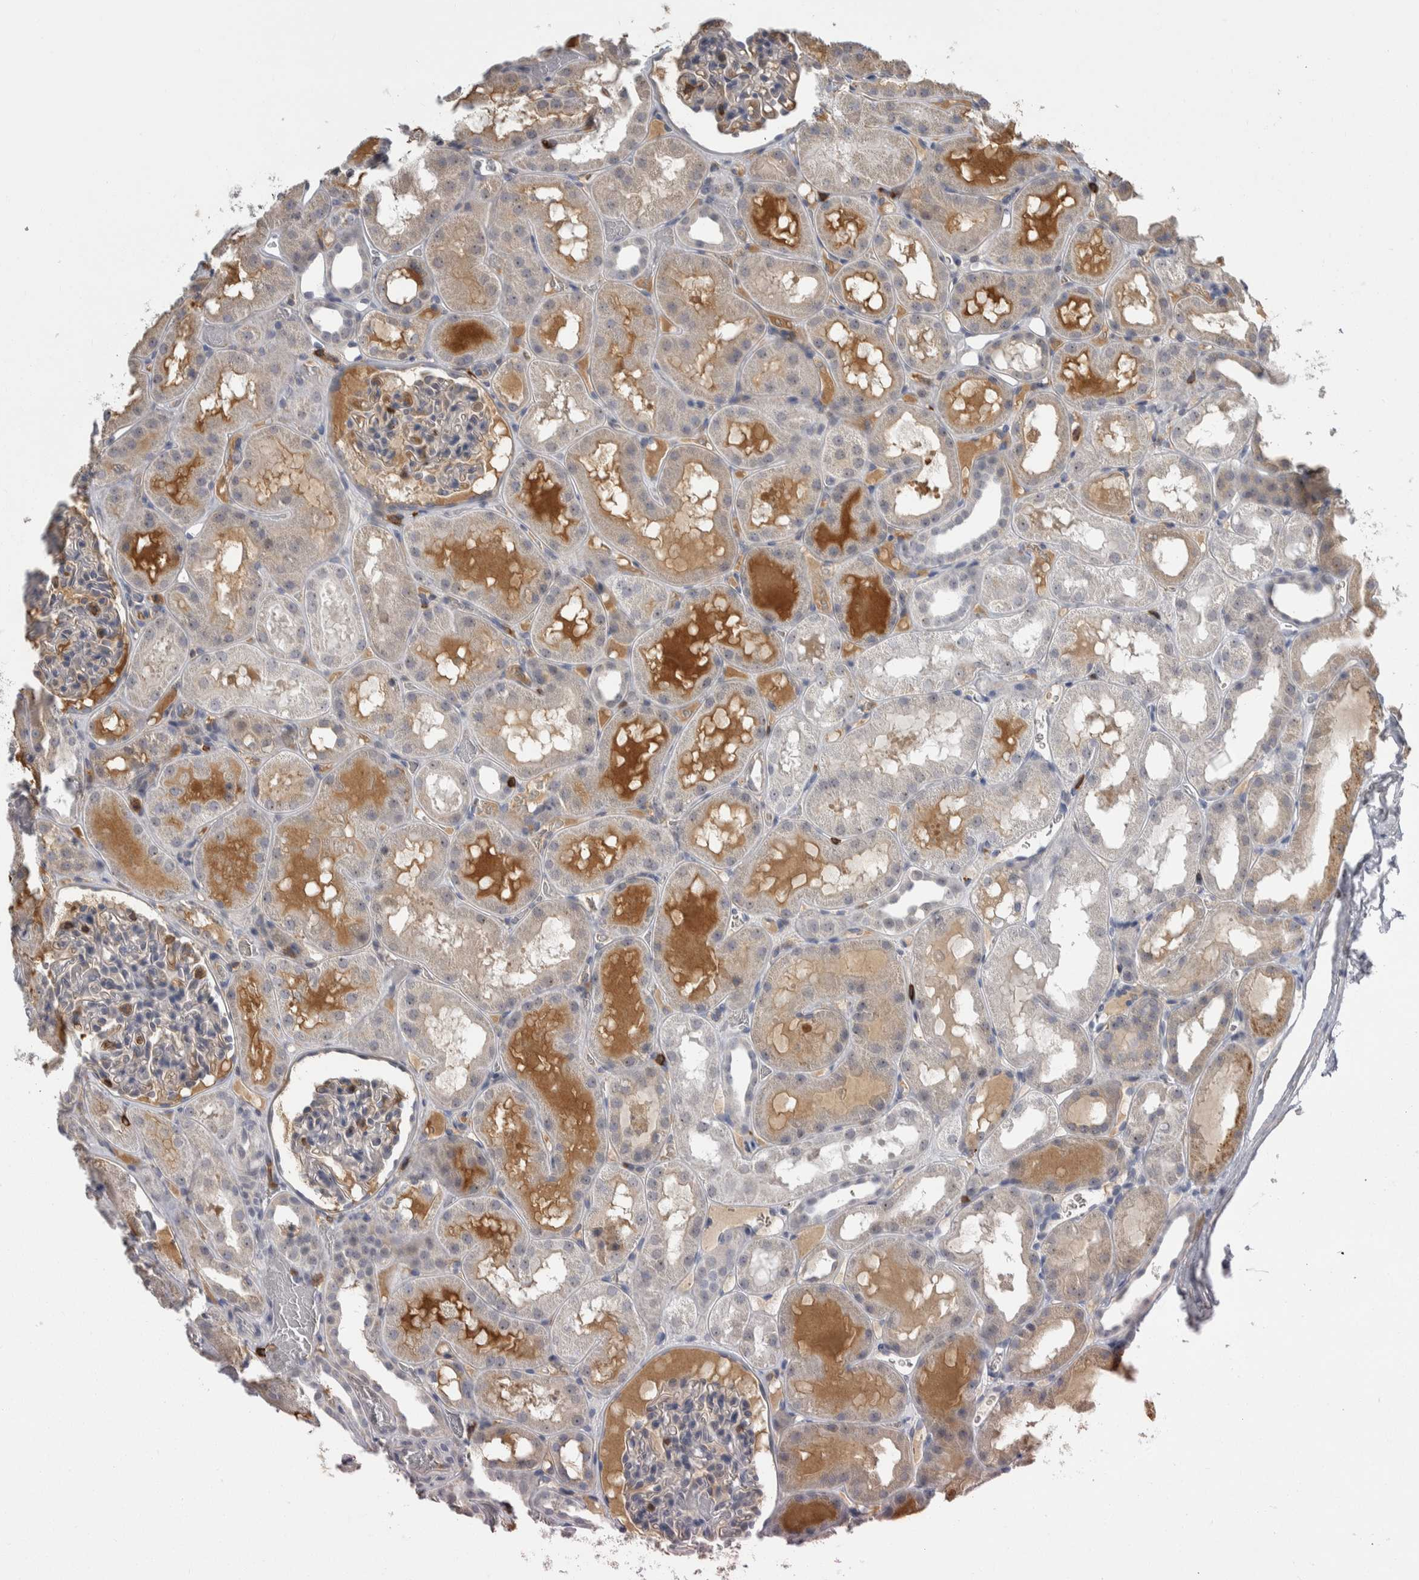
{"staining": {"intensity": "negative", "quantity": "none", "location": "none"}, "tissue": "kidney", "cell_type": "Cells in glomeruli", "image_type": "normal", "snomed": [{"axis": "morphology", "description": "Normal tissue, NOS"}, {"axis": "topography", "description": "Kidney"}, {"axis": "topography", "description": "Urinary bladder"}], "caption": "High magnification brightfield microscopy of normal kidney stained with DAB (brown) and counterstained with hematoxylin (blue): cells in glomeruli show no significant staining.", "gene": "CEP295NL", "patient": {"sex": "male", "age": 16}}